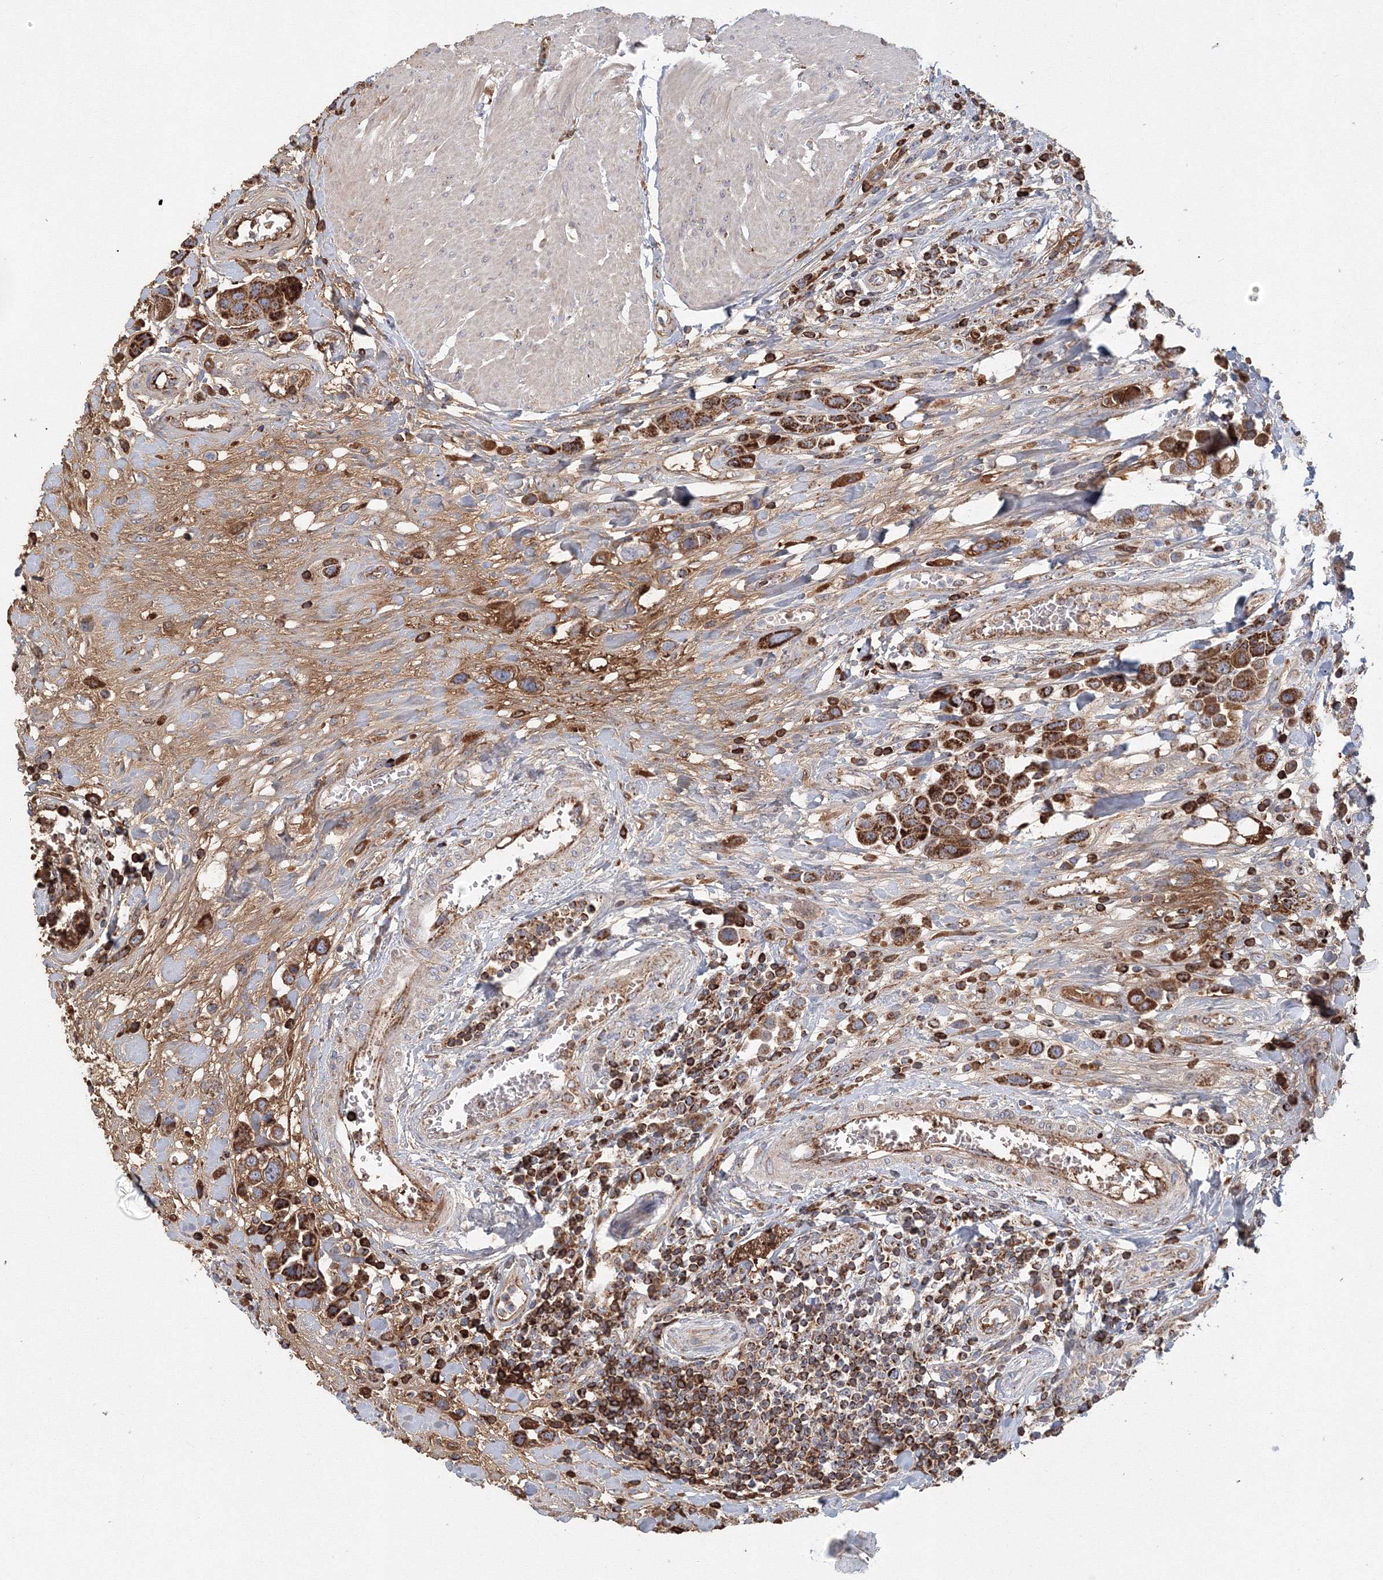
{"staining": {"intensity": "strong", "quantity": ">75%", "location": "cytoplasmic/membranous"}, "tissue": "urothelial cancer", "cell_type": "Tumor cells", "image_type": "cancer", "snomed": [{"axis": "morphology", "description": "Urothelial carcinoma, High grade"}, {"axis": "topography", "description": "Urinary bladder"}], "caption": "Urothelial cancer stained with a protein marker exhibits strong staining in tumor cells.", "gene": "GRPEL1", "patient": {"sex": "male", "age": 50}}